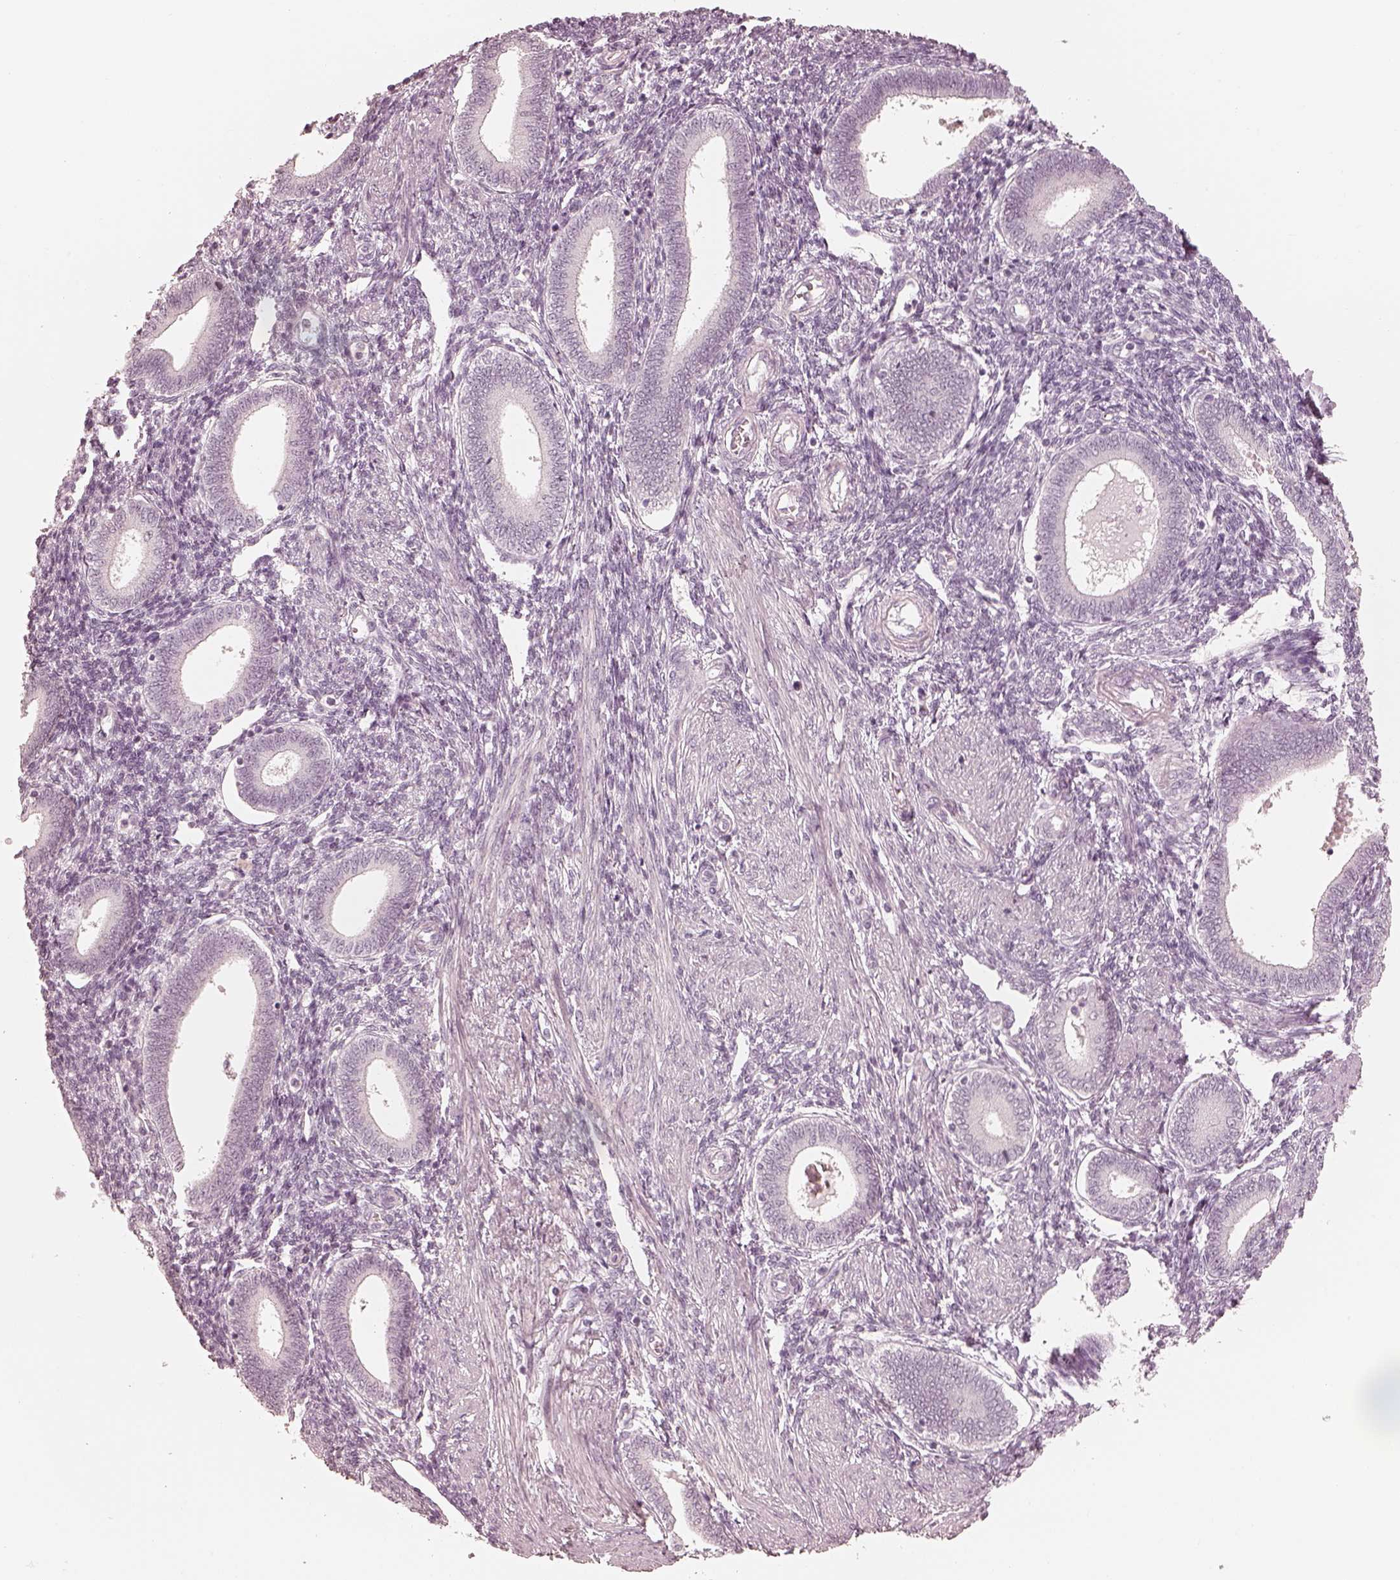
{"staining": {"intensity": "negative", "quantity": "none", "location": "none"}, "tissue": "endometrium", "cell_type": "Cells in endometrial stroma", "image_type": "normal", "snomed": [{"axis": "morphology", "description": "Normal tissue, NOS"}, {"axis": "topography", "description": "Endometrium"}], "caption": "Immunohistochemistry of normal endometrium demonstrates no staining in cells in endometrial stroma.", "gene": "CALR3", "patient": {"sex": "female", "age": 42}}